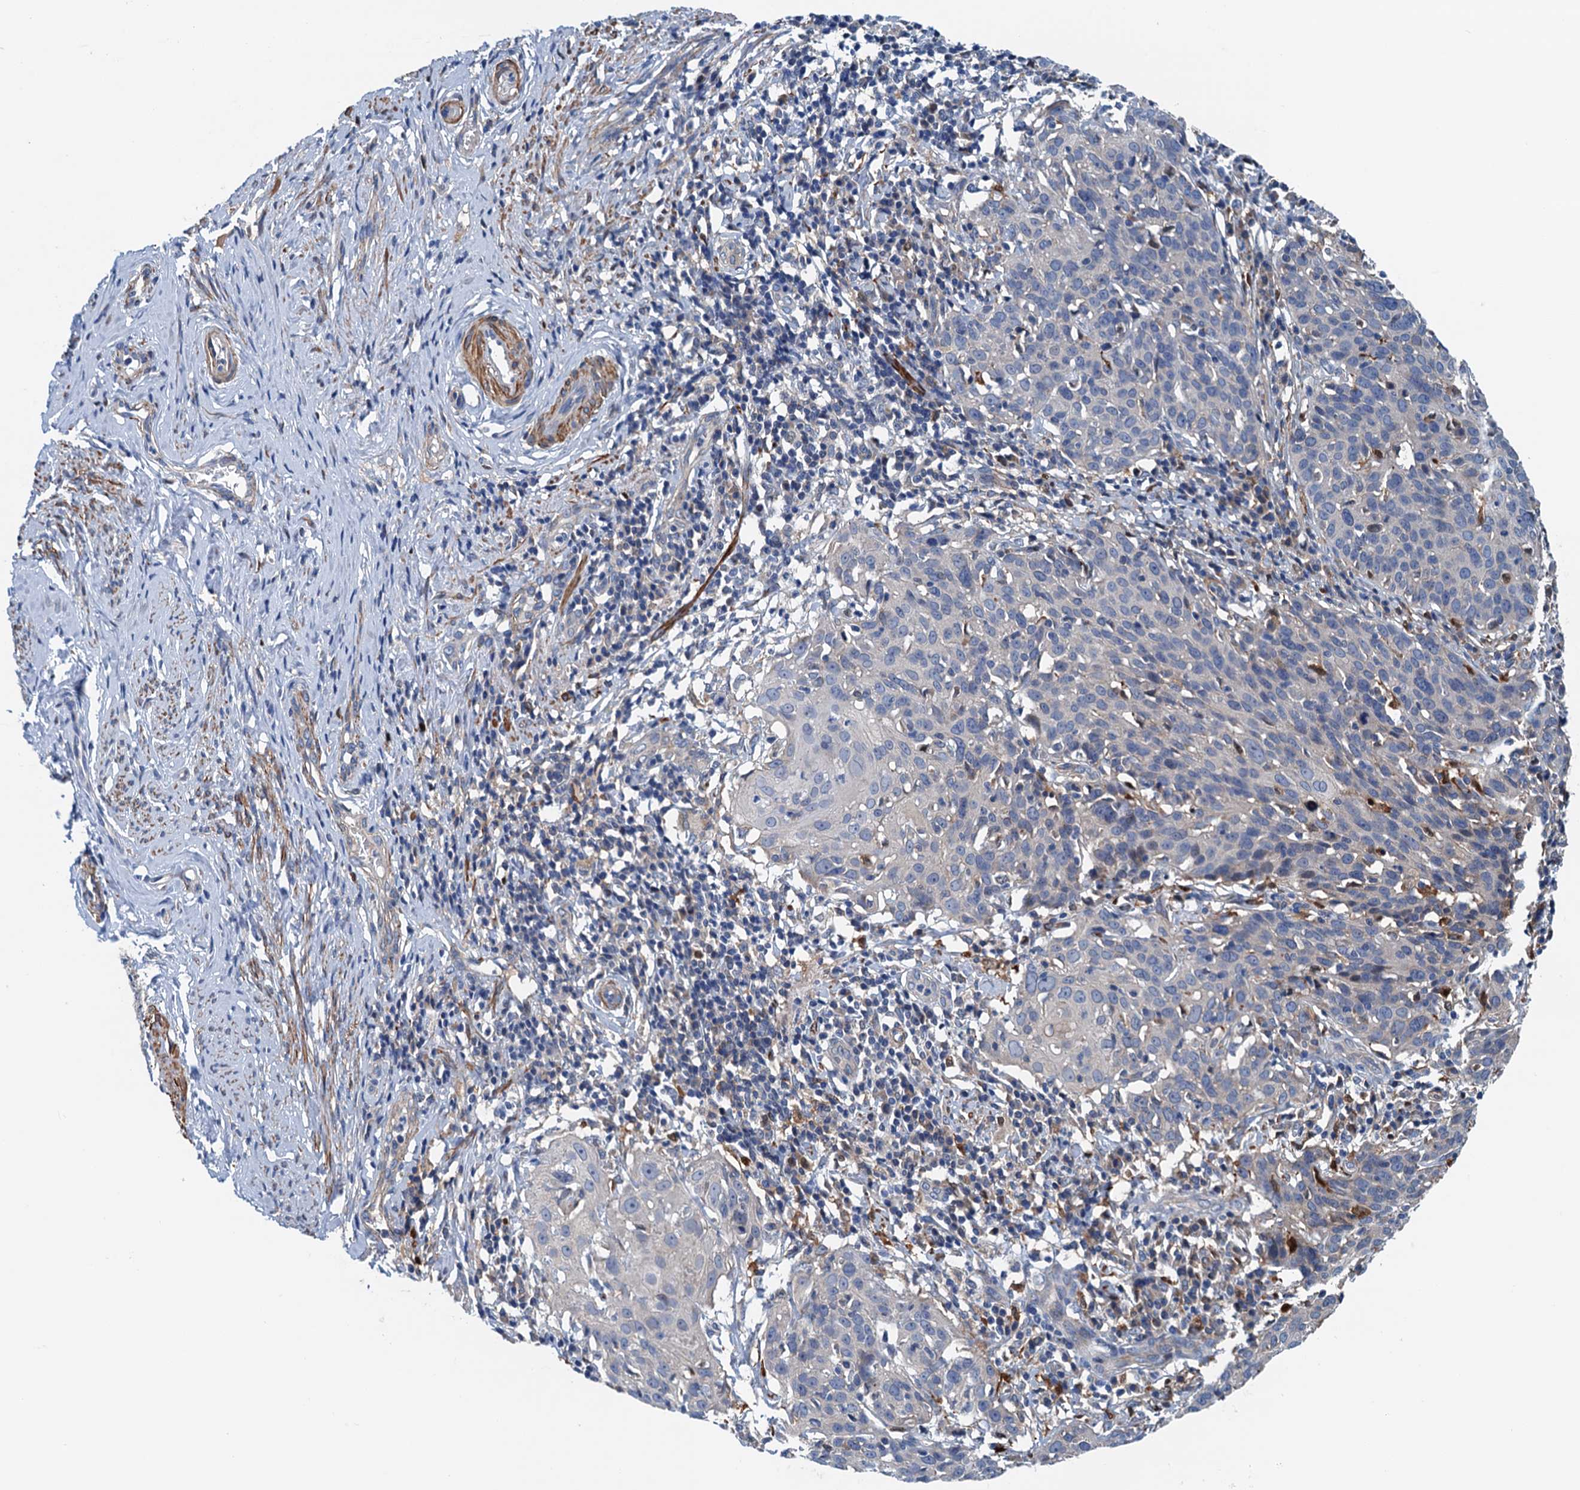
{"staining": {"intensity": "negative", "quantity": "none", "location": "none"}, "tissue": "cervical cancer", "cell_type": "Tumor cells", "image_type": "cancer", "snomed": [{"axis": "morphology", "description": "Squamous cell carcinoma, NOS"}, {"axis": "topography", "description": "Cervix"}], "caption": "This is an IHC photomicrograph of cervical cancer. There is no expression in tumor cells.", "gene": "CSTPP1", "patient": {"sex": "female", "age": 50}}